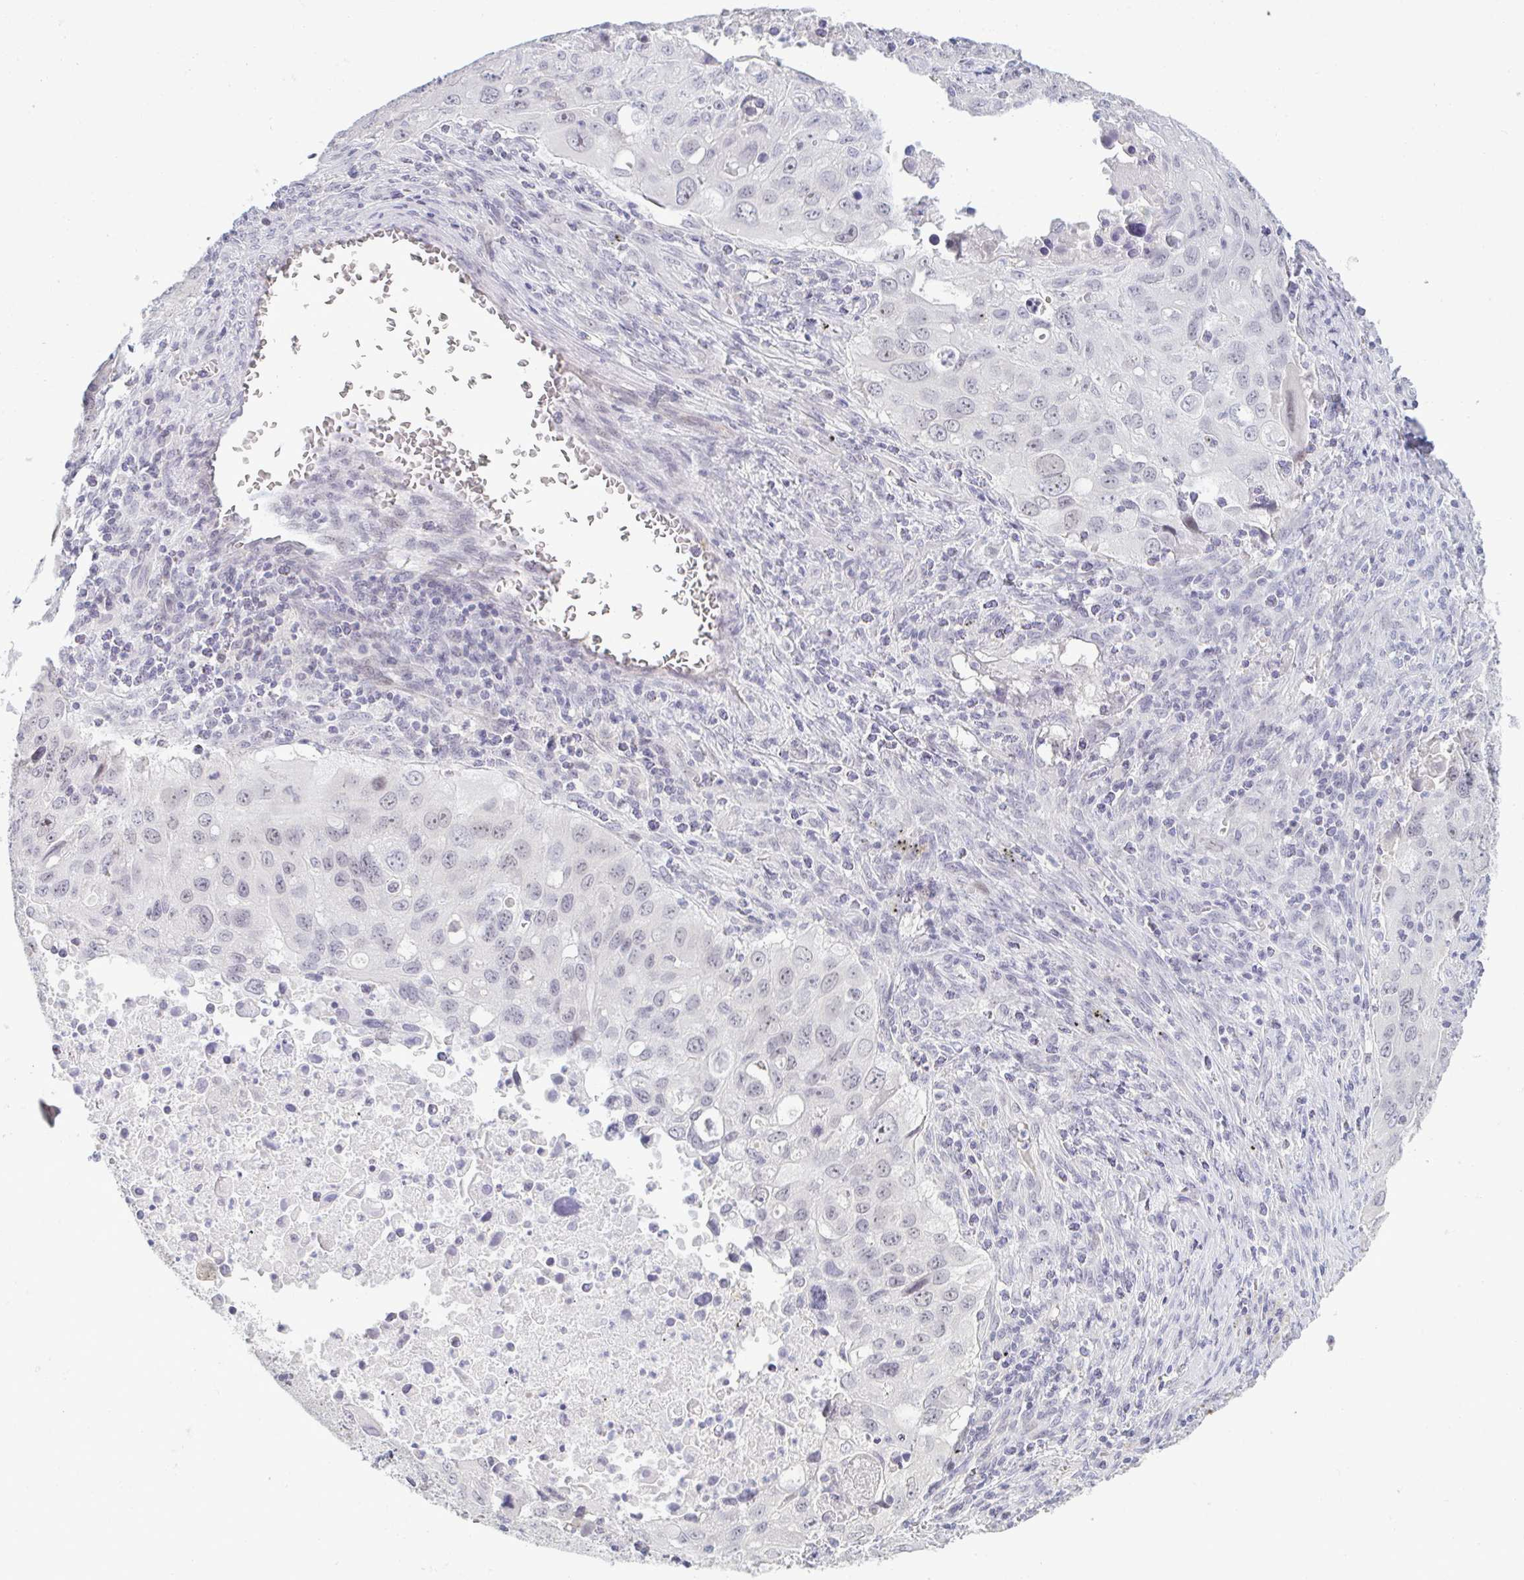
{"staining": {"intensity": "negative", "quantity": "none", "location": "none"}, "tissue": "lung cancer", "cell_type": "Tumor cells", "image_type": "cancer", "snomed": [{"axis": "morphology", "description": "Adenocarcinoma, NOS"}, {"axis": "morphology", "description": "Adenocarcinoma, metastatic, NOS"}, {"axis": "topography", "description": "Lymph node"}, {"axis": "topography", "description": "Lung"}], "caption": "Immunohistochemical staining of adenocarcinoma (lung) exhibits no significant expression in tumor cells.", "gene": "RNASEH1", "patient": {"sex": "female", "age": 42}}